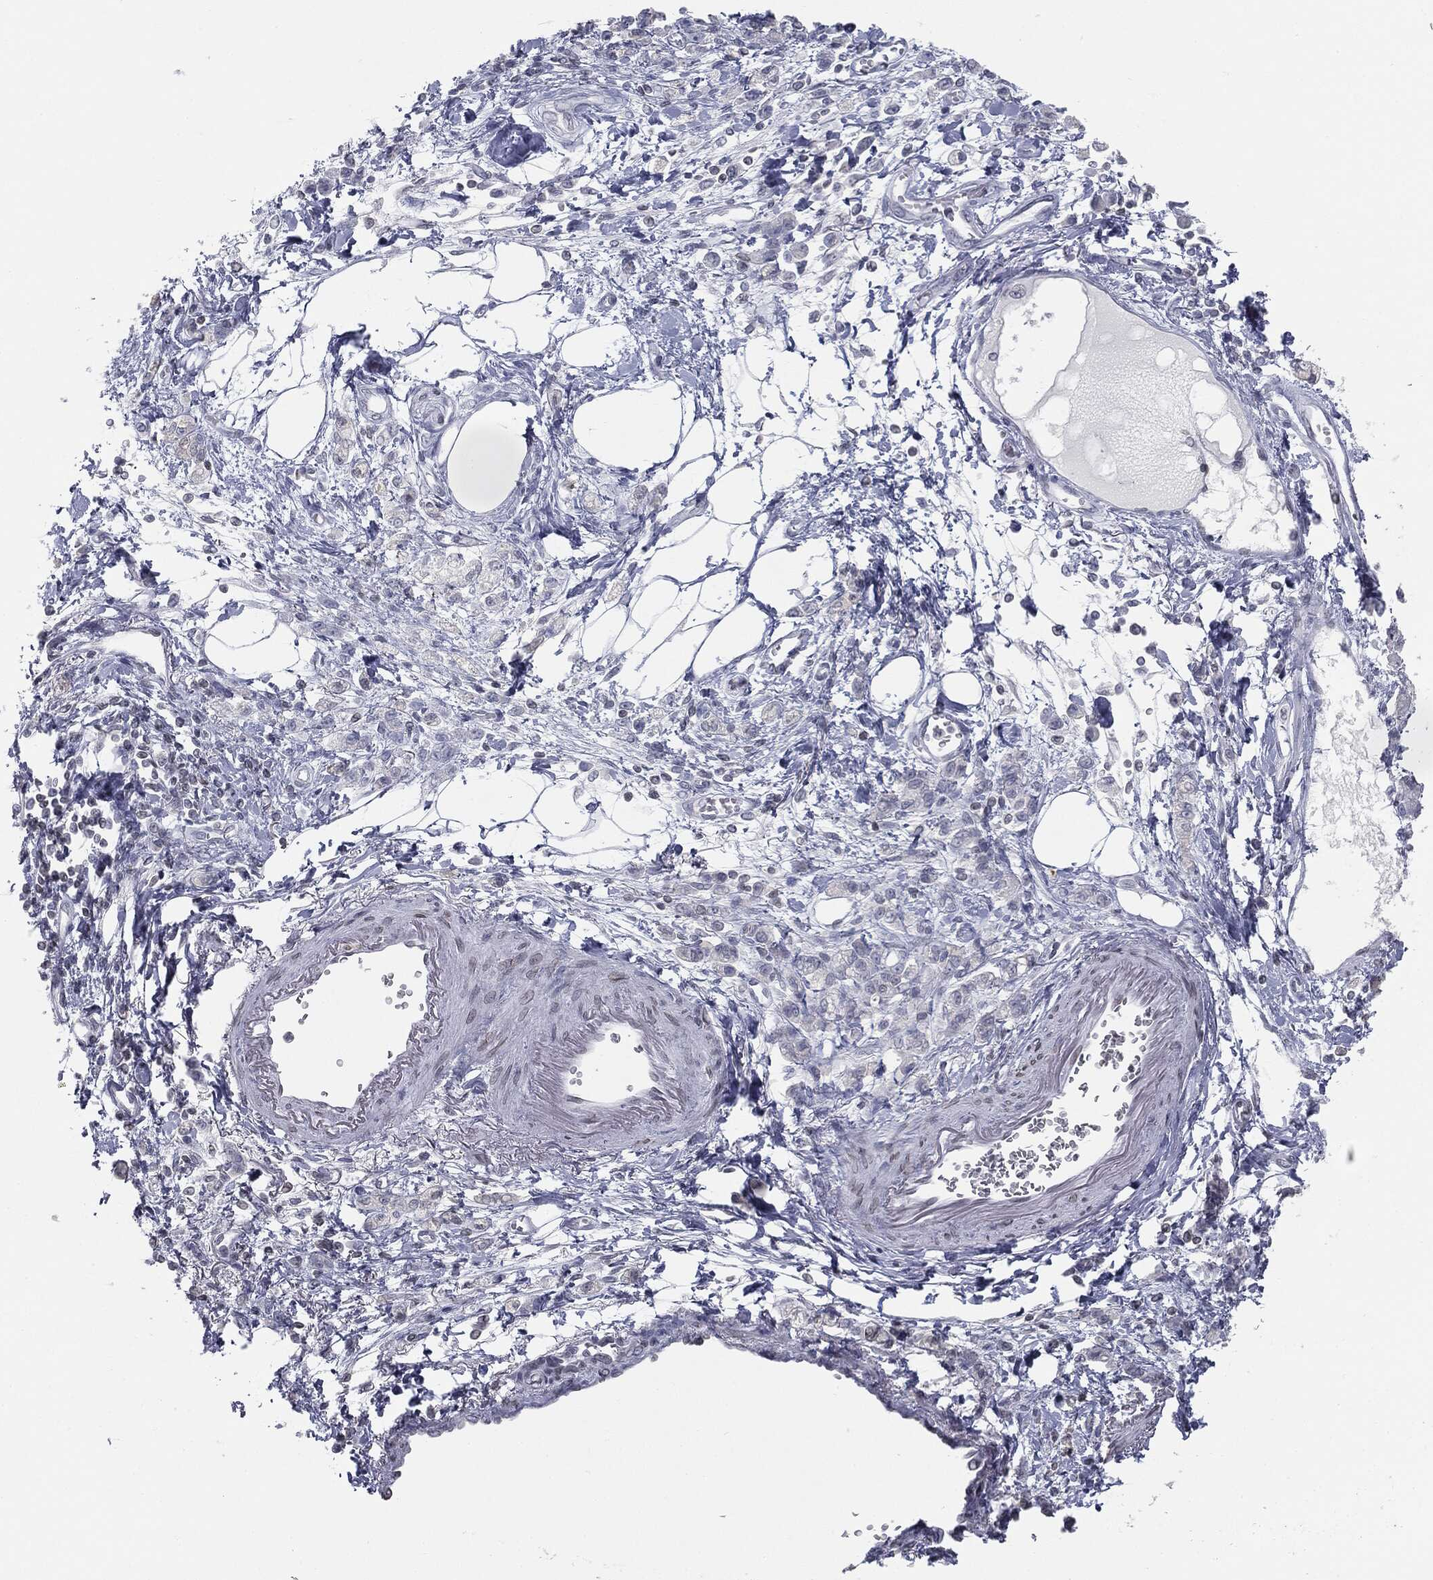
{"staining": {"intensity": "negative", "quantity": "none", "location": "none"}, "tissue": "stomach cancer", "cell_type": "Tumor cells", "image_type": "cancer", "snomed": [{"axis": "morphology", "description": "Adenocarcinoma, NOS"}, {"axis": "topography", "description": "Stomach"}], "caption": "Immunohistochemical staining of human stomach cancer (adenocarcinoma) reveals no significant staining in tumor cells.", "gene": "ALDOB", "patient": {"sex": "male", "age": 77}}